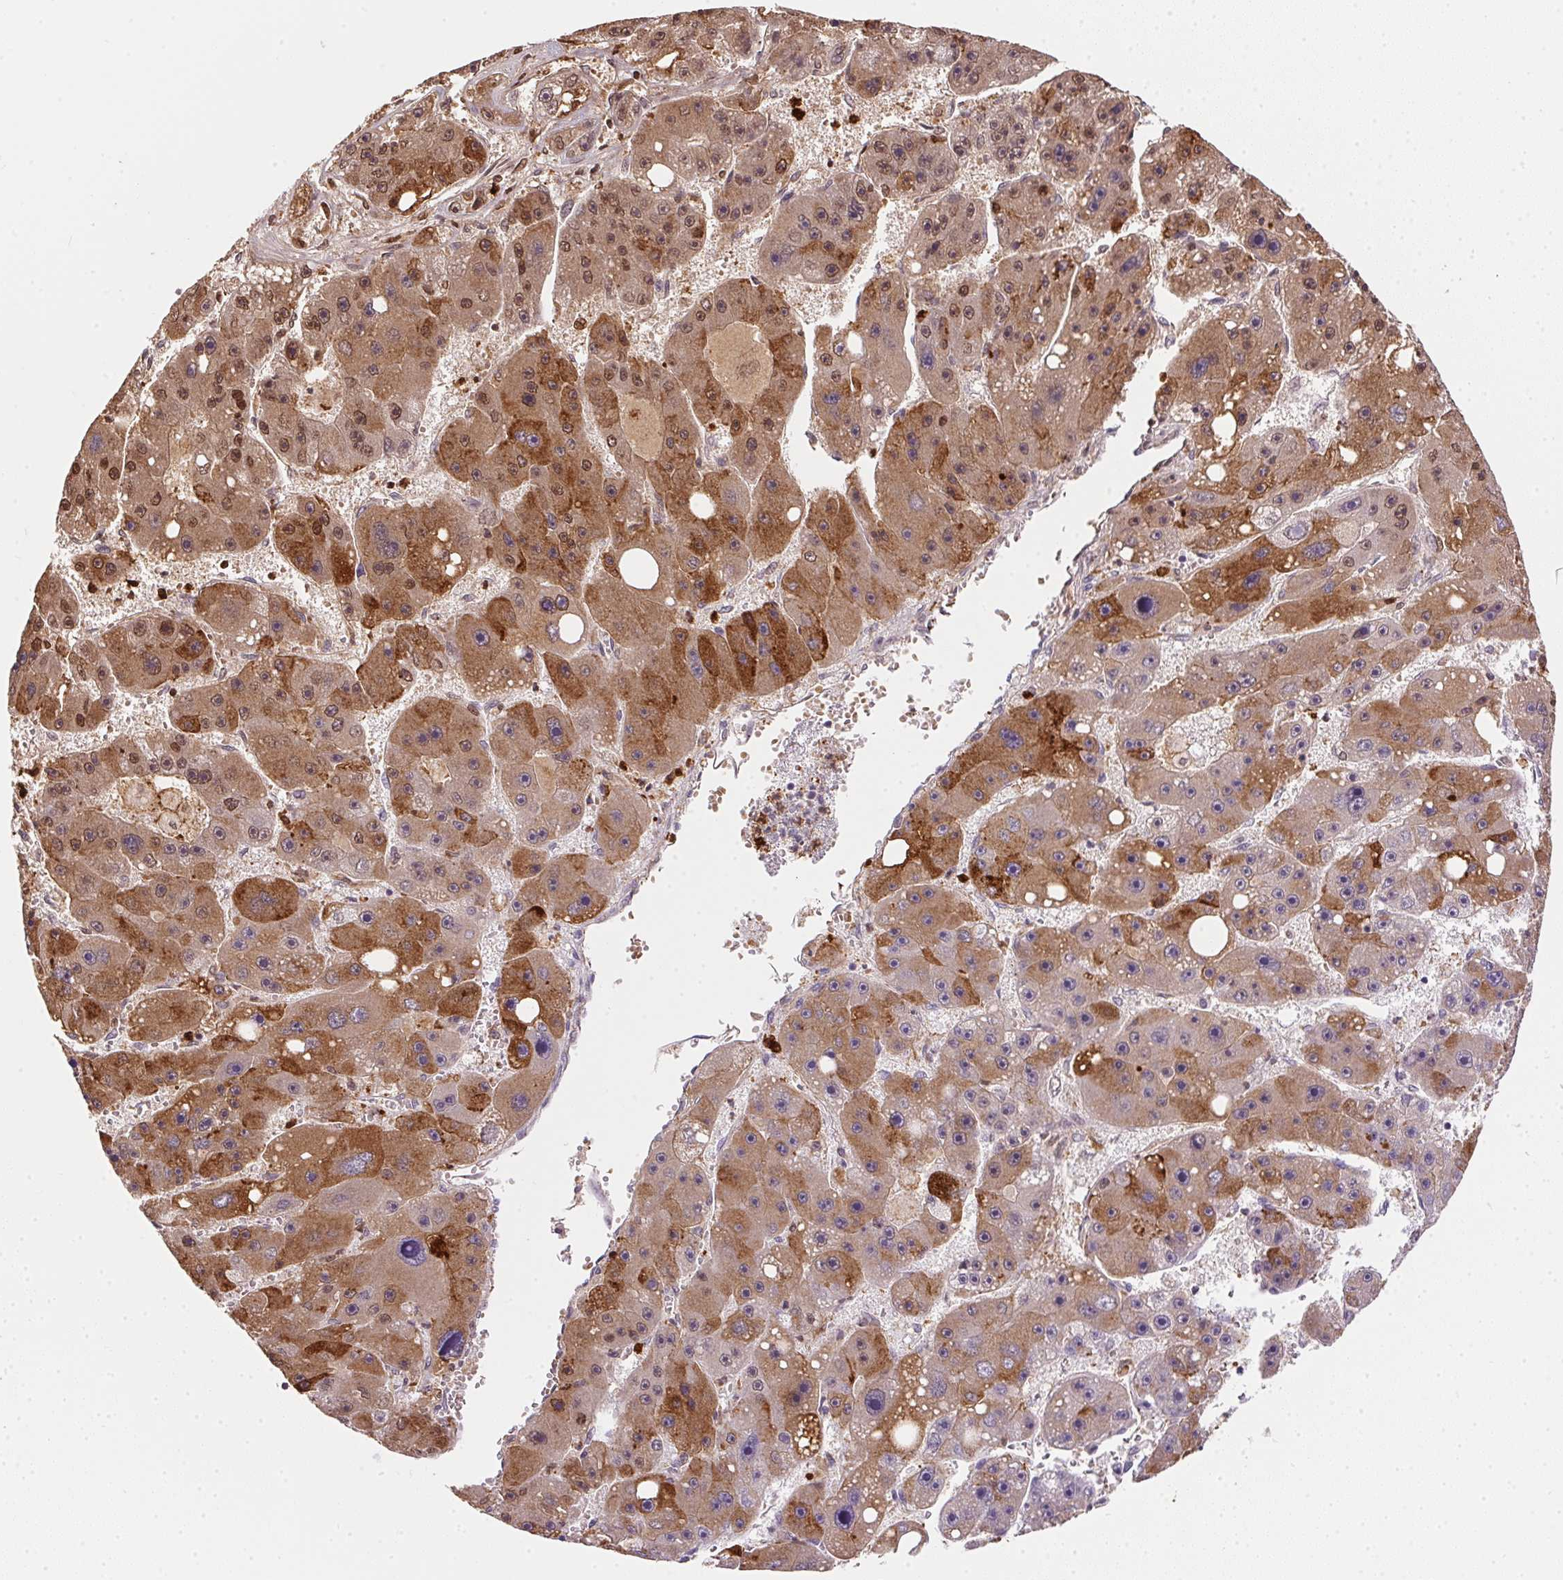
{"staining": {"intensity": "moderate", "quantity": ">75%", "location": "cytoplasmic/membranous,nuclear"}, "tissue": "liver cancer", "cell_type": "Tumor cells", "image_type": "cancer", "snomed": [{"axis": "morphology", "description": "Carcinoma, Hepatocellular, NOS"}, {"axis": "topography", "description": "Liver"}], "caption": "A micrograph of human hepatocellular carcinoma (liver) stained for a protein displays moderate cytoplasmic/membranous and nuclear brown staining in tumor cells.", "gene": "ORM1", "patient": {"sex": "female", "age": 61}}